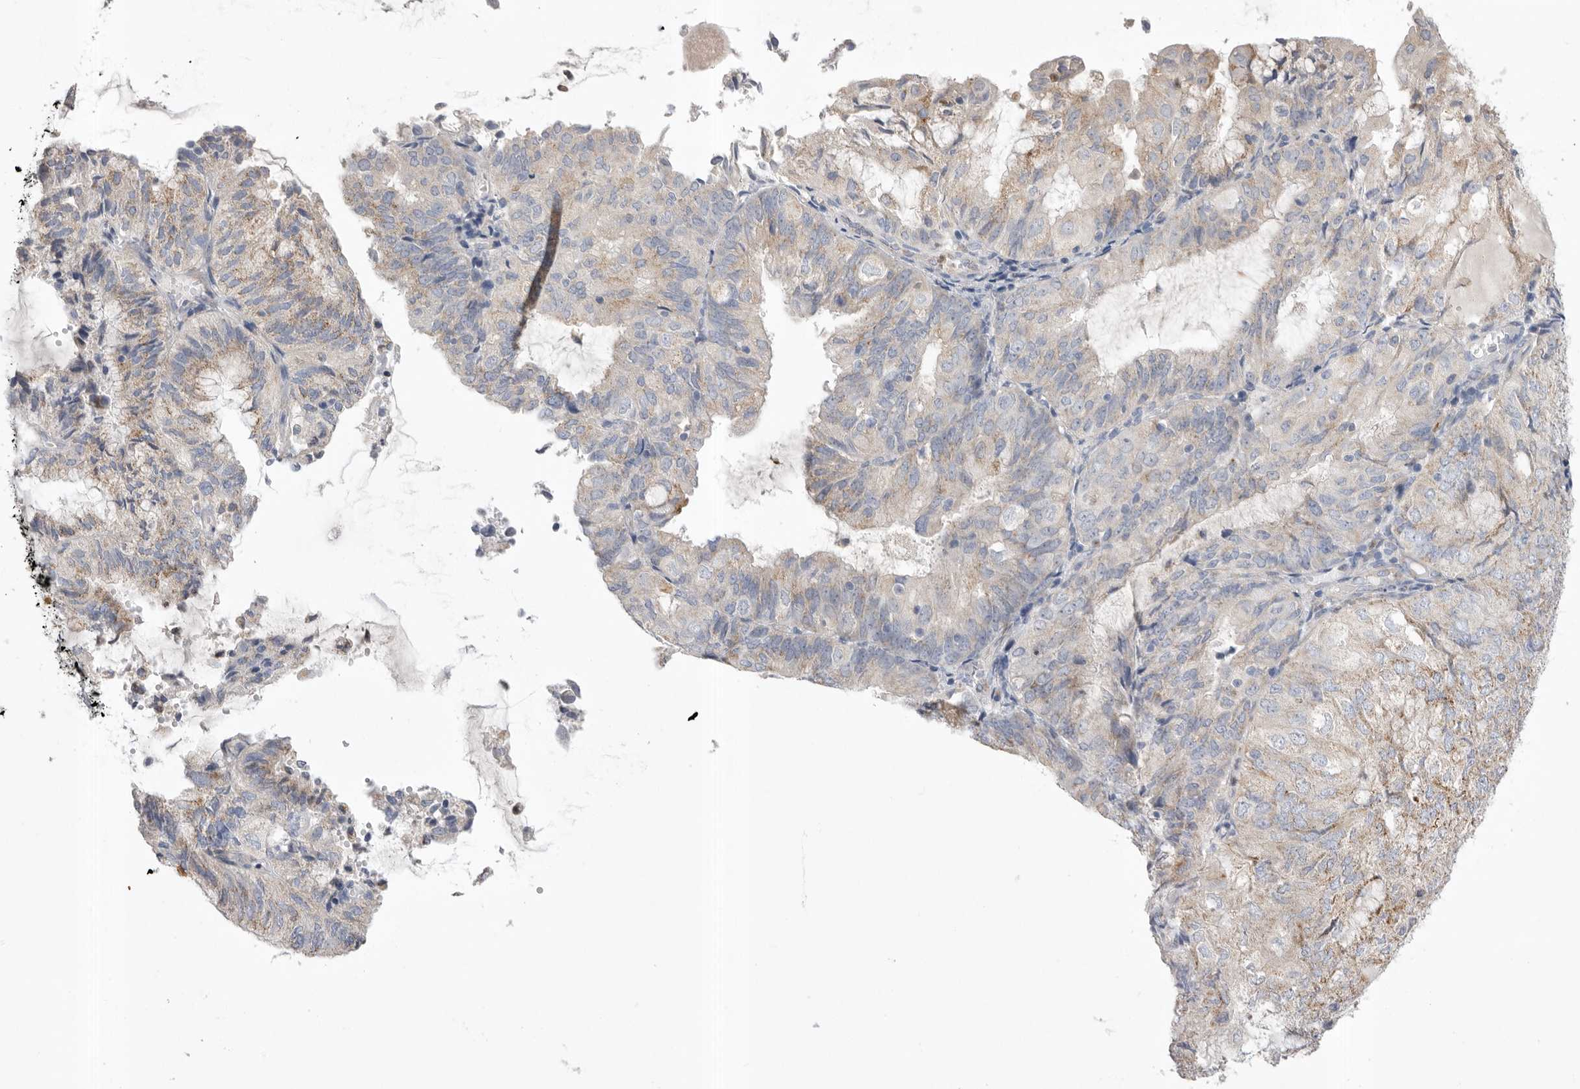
{"staining": {"intensity": "weak", "quantity": "<25%", "location": "cytoplasmic/membranous"}, "tissue": "endometrial cancer", "cell_type": "Tumor cells", "image_type": "cancer", "snomed": [{"axis": "morphology", "description": "Adenocarcinoma, NOS"}, {"axis": "topography", "description": "Endometrium"}], "caption": "High magnification brightfield microscopy of endometrial adenocarcinoma stained with DAB (brown) and counterstained with hematoxylin (blue): tumor cells show no significant positivity.", "gene": "CCDC126", "patient": {"sex": "female", "age": 81}}